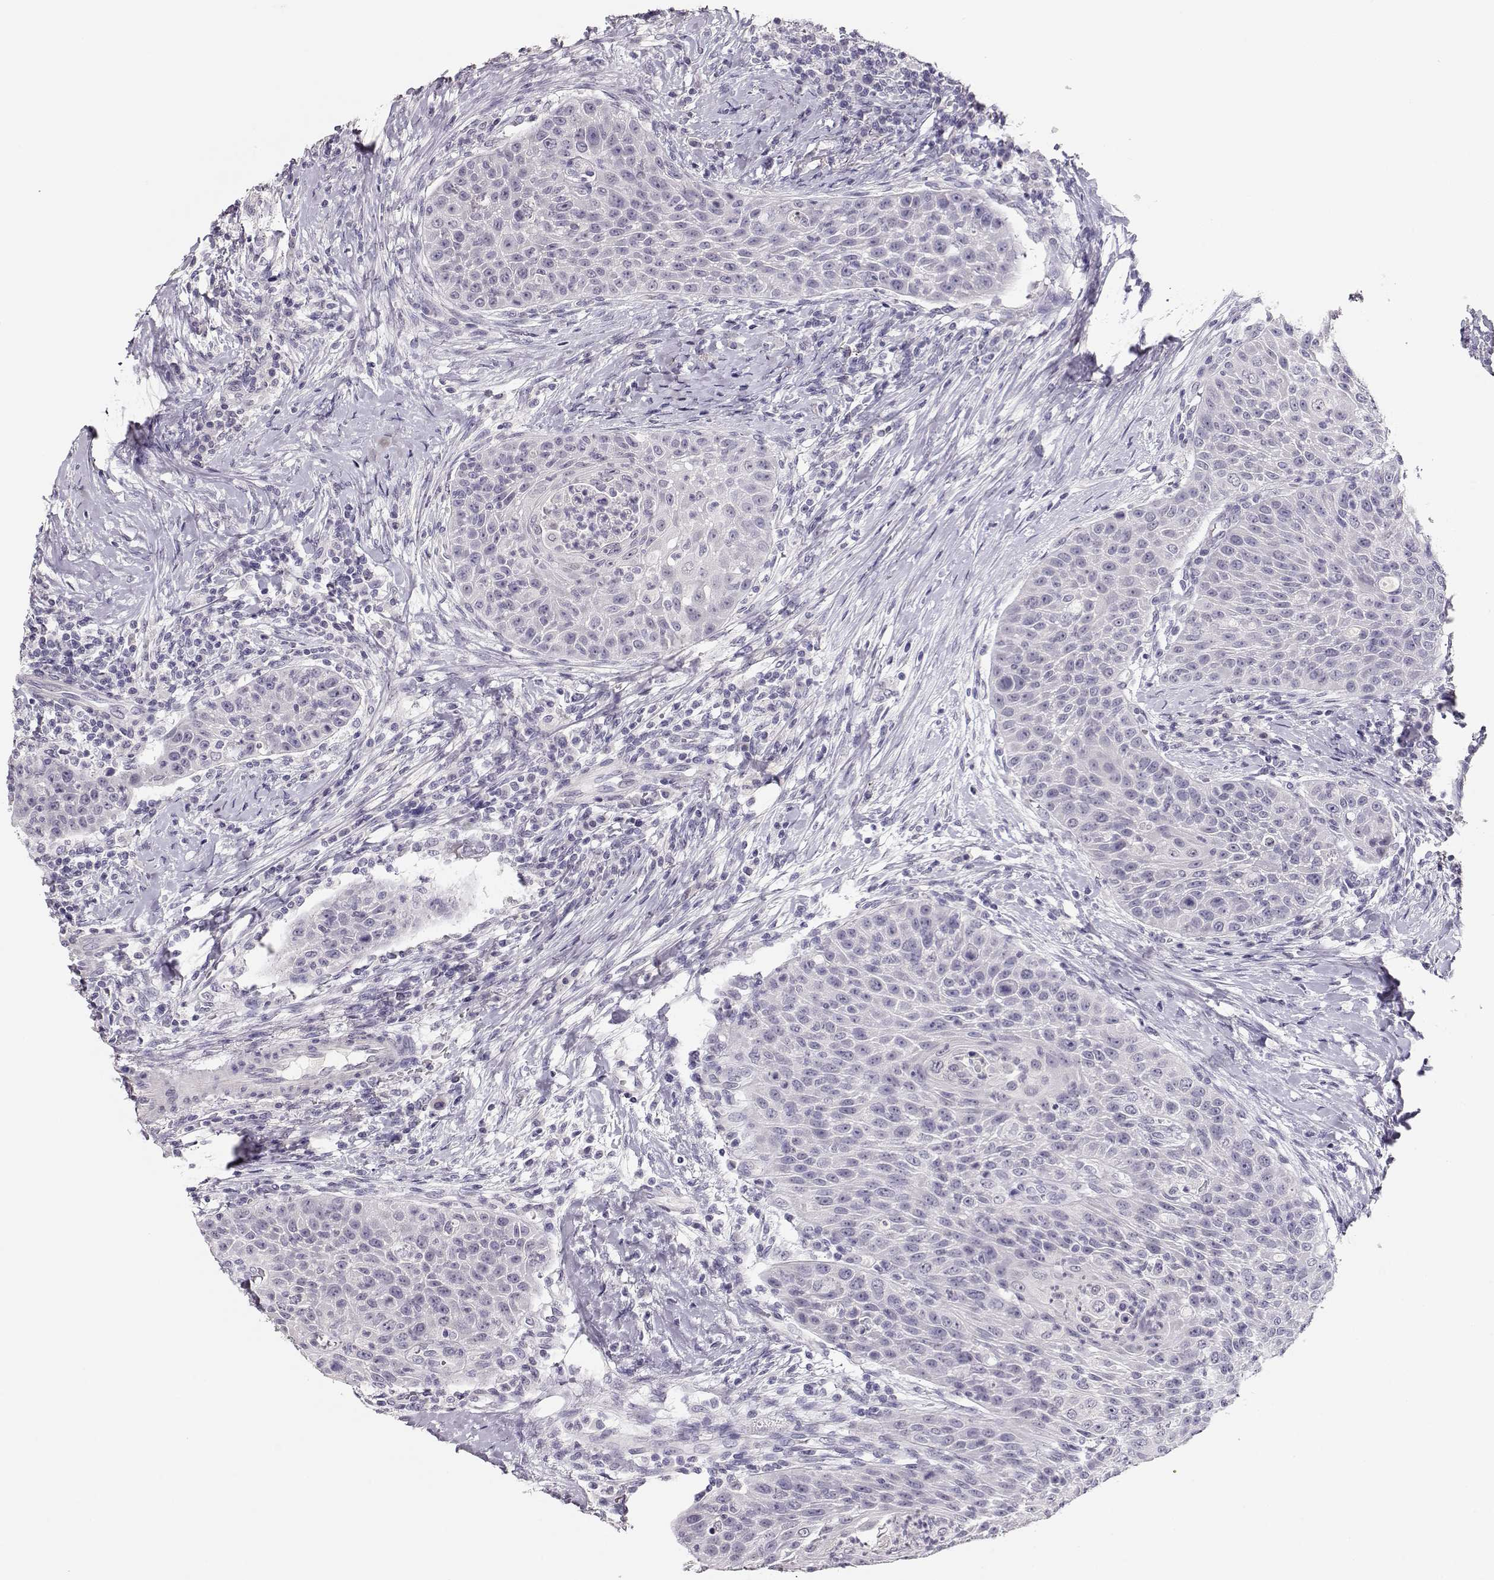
{"staining": {"intensity": "negative", "quantity": "none", "location": "none"}, "tissue": "head and neck cancer", "cell_type": "Tumor cells", "image_type": "cancer", "snomed": [{"axis": "morphology", "description": "Squamous cell carcinoma, NOS"}, {"axis": "topography", "description": "Head-Neck"}], "caption": "Tumor cells are negative for protein expression in human head and neck squamous cell carcinoma.", "gene": "MAGEC1", "patient": {"sex": "male", "age": 69}}